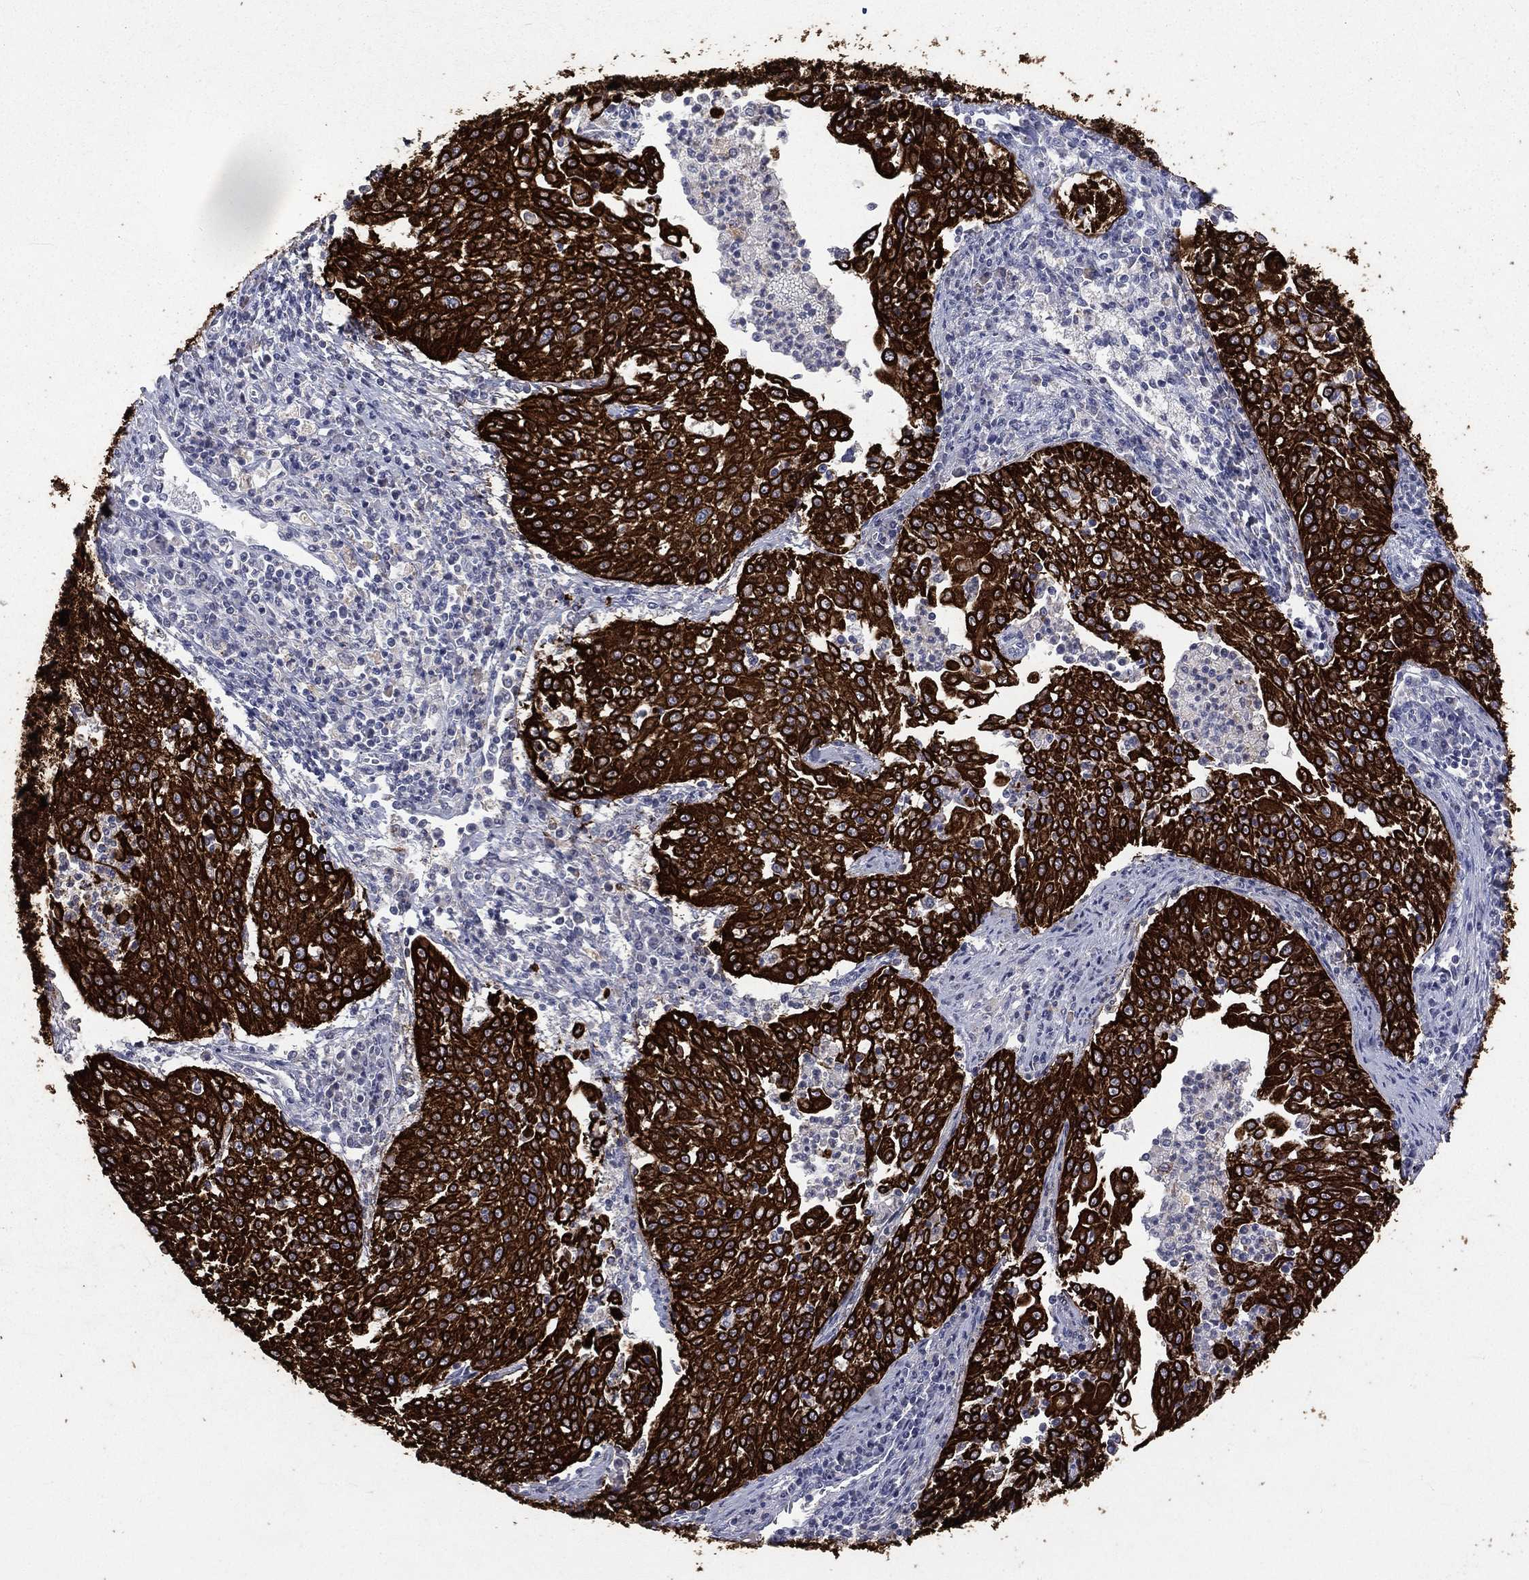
{"staining": {"intensity": "strong", "quantity": ">75%", "location": "cytoplasmic/membranous"}, "tissue": "cervical cancer", "cell_type": "Tumor cells", "image_type": "cancer", "snomed": [{"axis": "morphology", "description": "Squamous cell carcinoma, NOS"}, {"axis": "topography", "description": "Cervix"}], "caption": "Strong cytoplasmic/membranous expression is identified in about >75% of tumor cells in cervical squamous cell carcinoma.", "gene": "KRT7", "patient": {"sex": "female", "age": 41}}